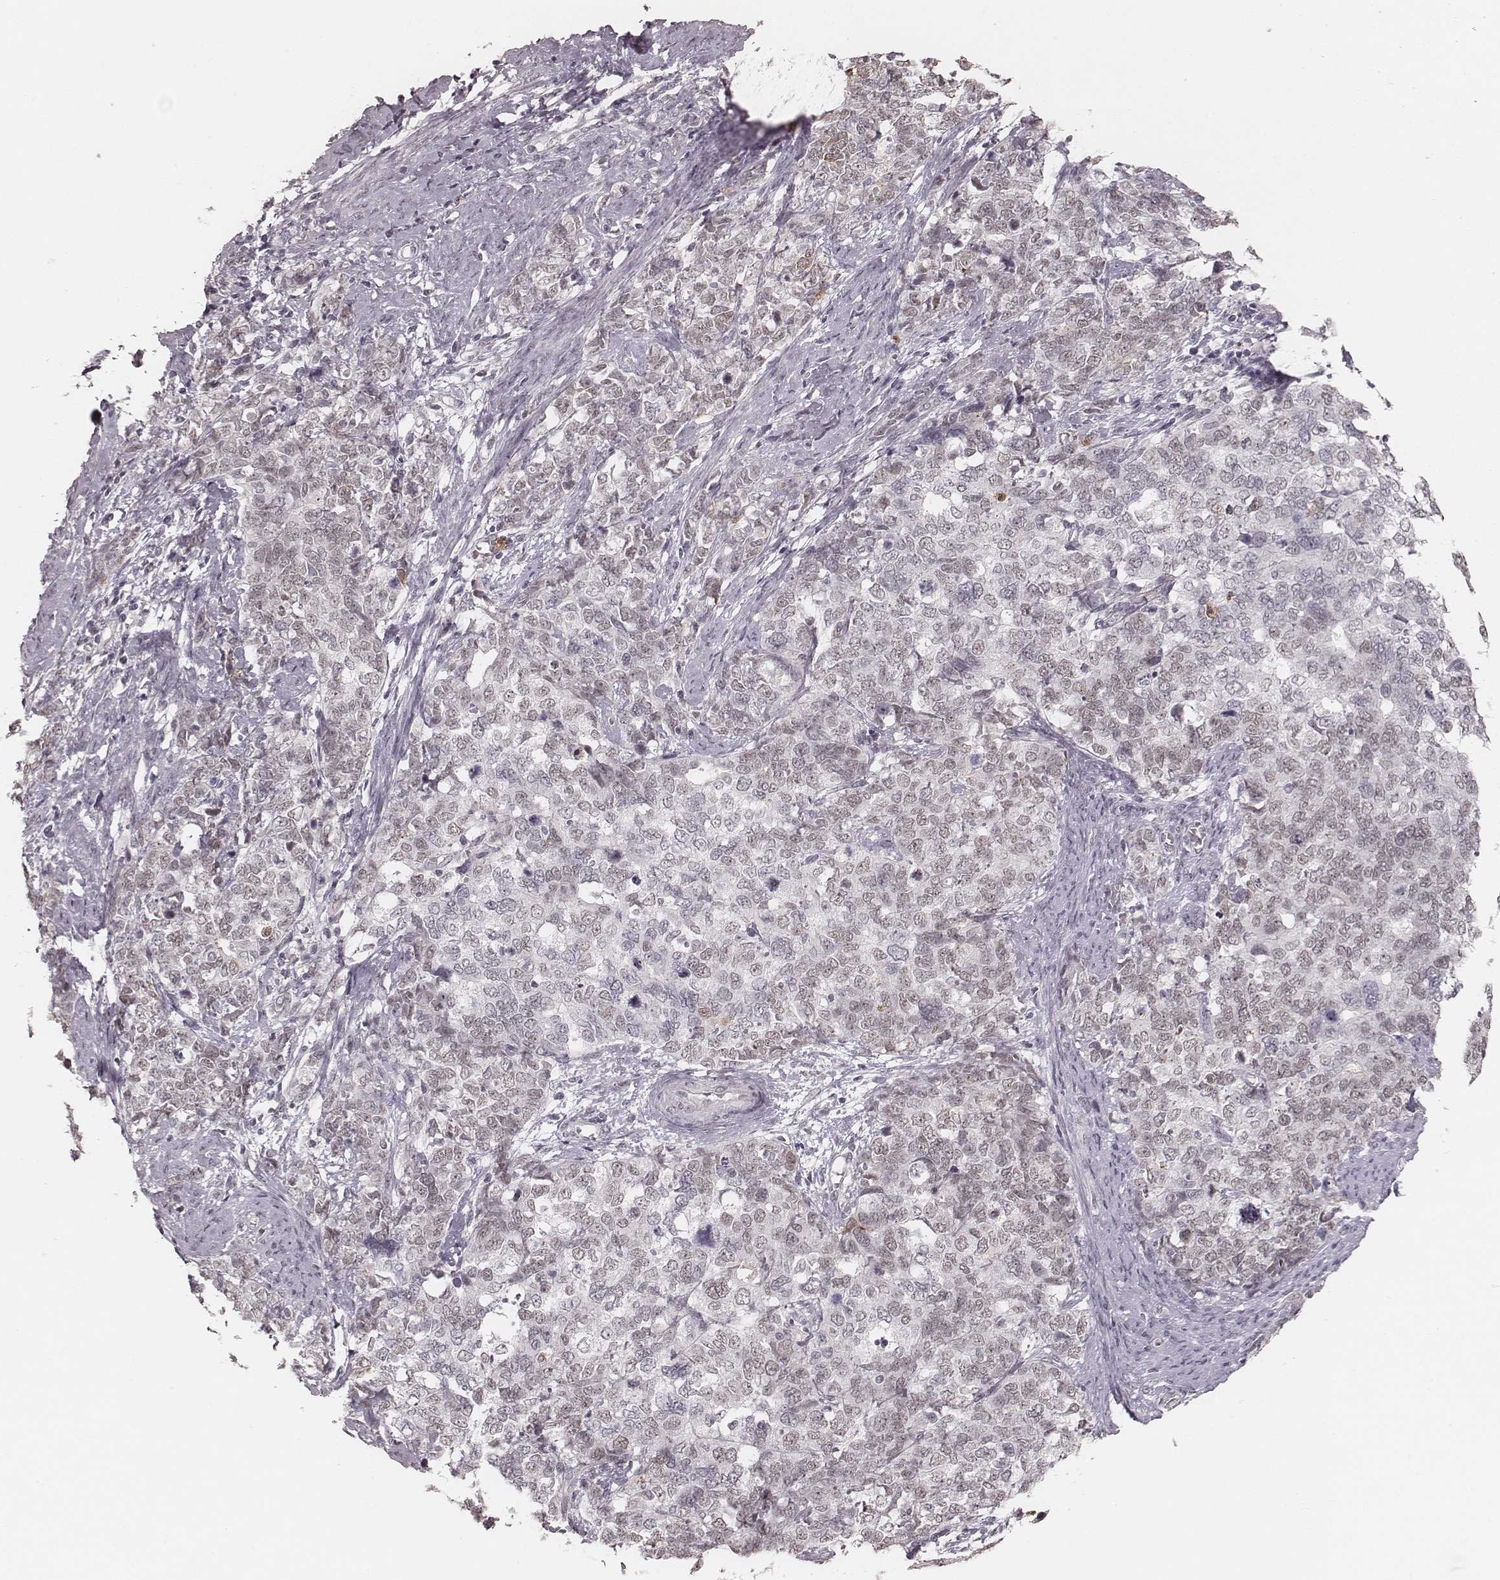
{"staining": {"intensity": "negative", "quantity": "none", "location": "none"}, "tissue": "cervical cancer", "cell_type": "Tumor cells", "image_type": "cancer", "snomed": [{"axis": "morphology", "description": "Squamous cell carcinoma, NOS"}, {"axis": "topography", "description": "Cervix"}], "caption": "This is an immunohistochemistry image of squamous cell carcinoma (cervical). There is no positivity in tumor cells.", "gene": "KITLG", "patient": {"sex": "female", "age": 63}}